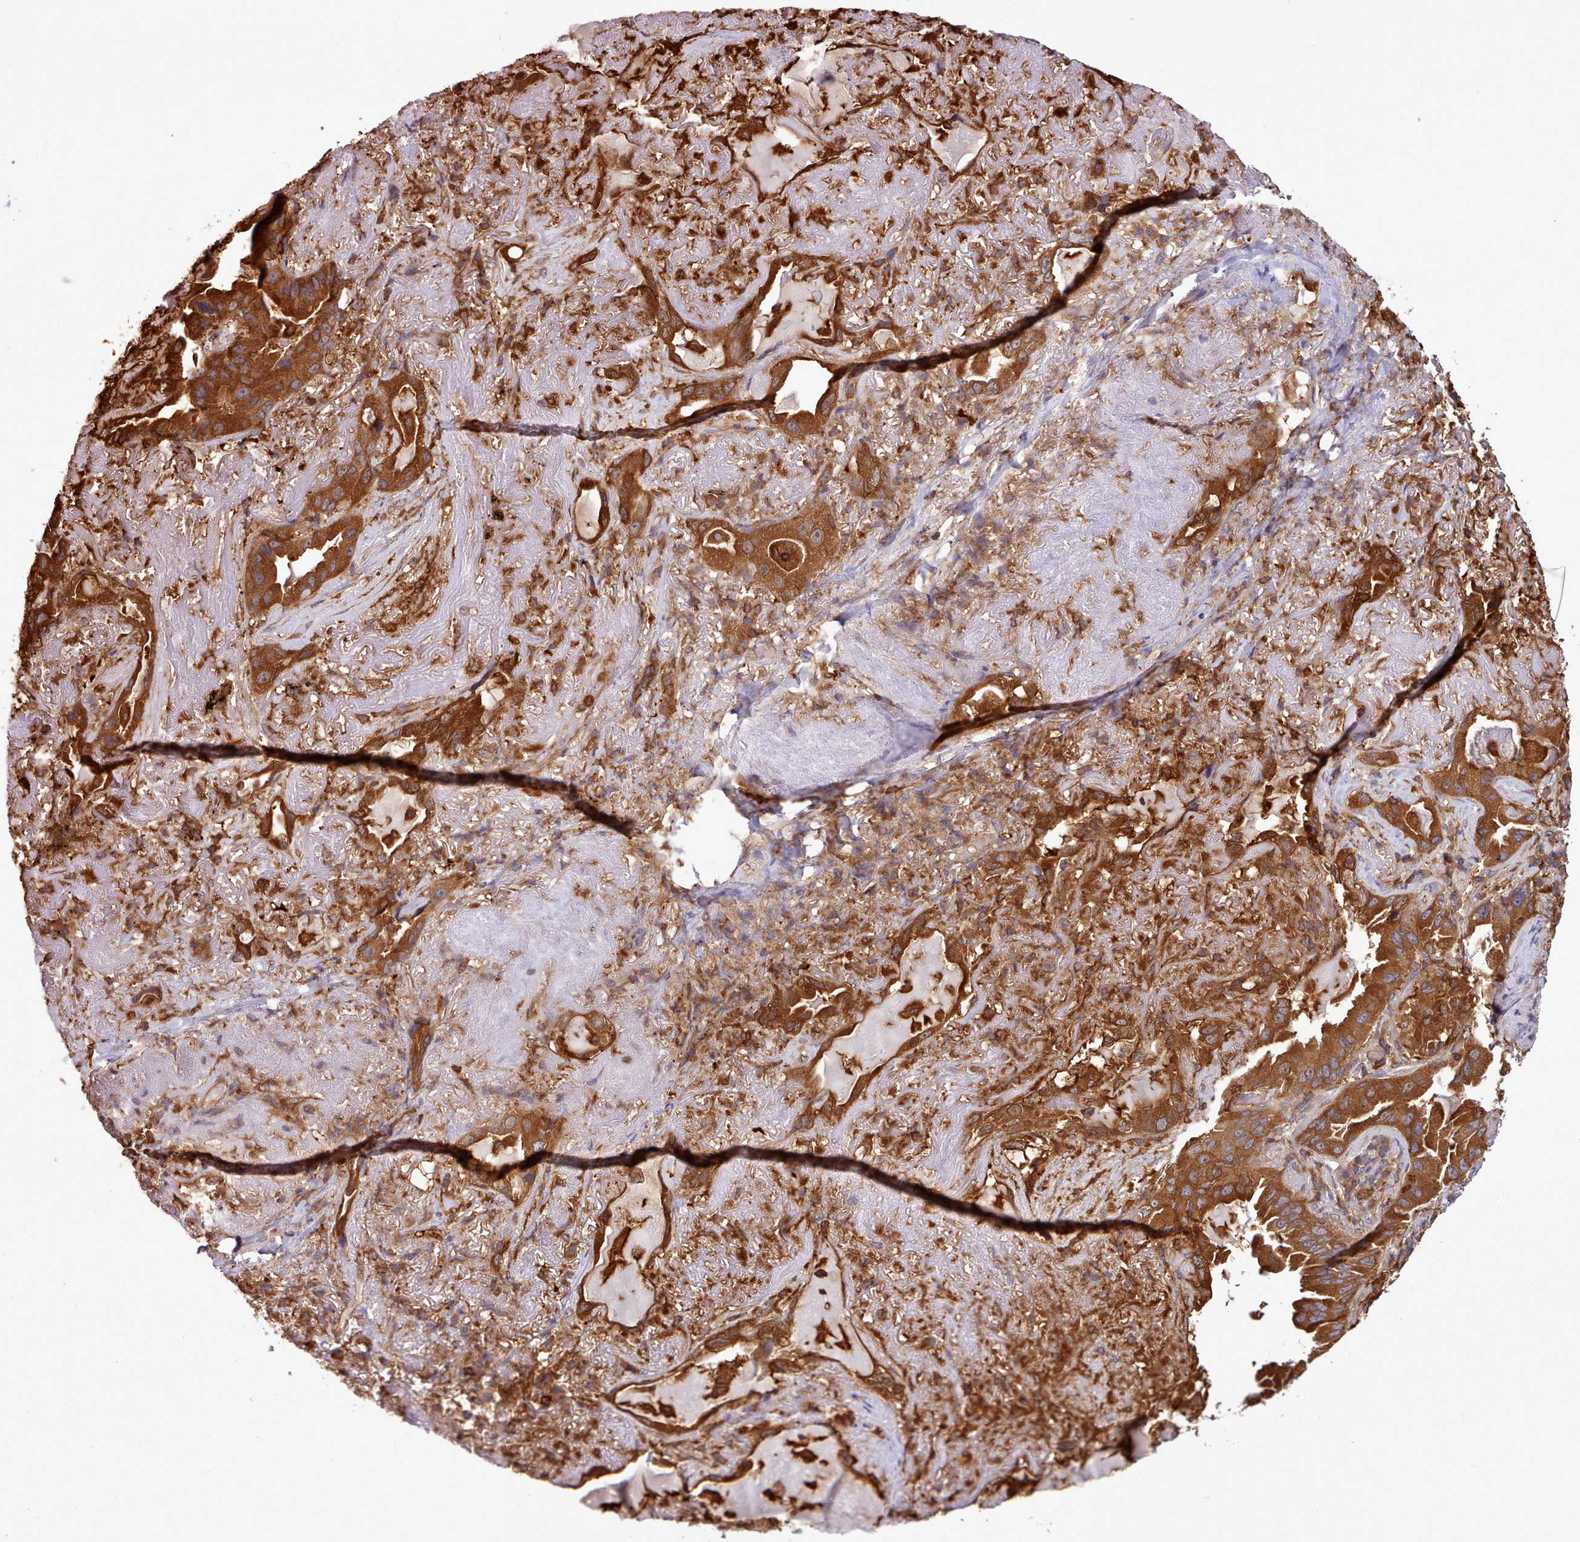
{"staining": {"intensity": "strong", "quantity": ">75%", "location": "cytoplasmic/membranous"}, "tissue": "lung cancer", "cell_type": "Tumor cells", "image_type": "cancer", "snomed": [{"axis": "morphology", "description": "Adenocarcinoma, NOS"}, {"axis": "topography", "description": "Lung"}], "caption": "Protein staining of lung cancer (adenocarcinoma) tissue shows strong cytoplasmic/membranous positivity in about >75% of tumor cells. (IHC, brightfield microscopy, high magnification).", "gene": "SLC4A9", "patient": {"sex": "female", "age": 69}}